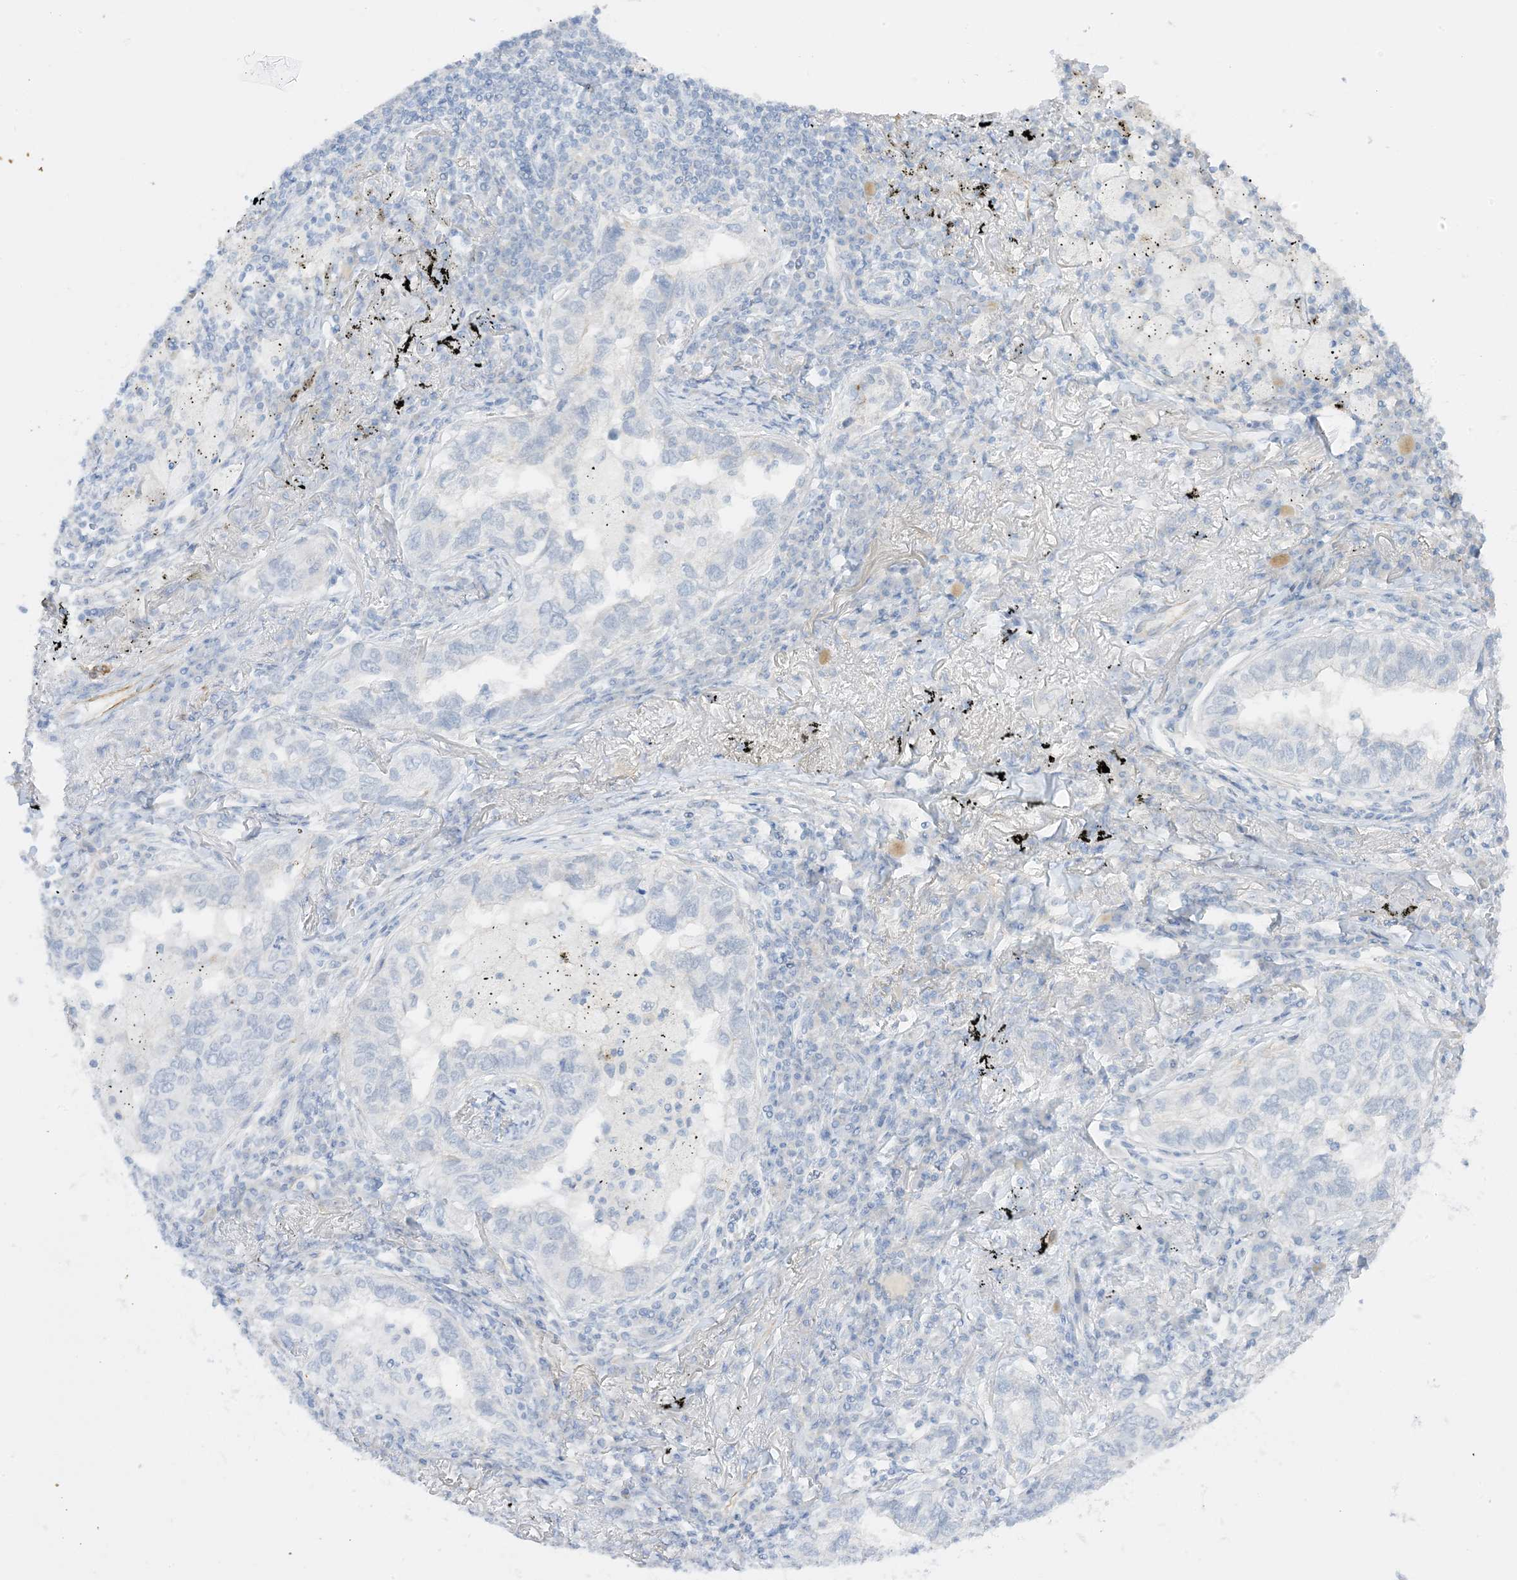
{"staining": {"intensity": "negative", "quantity": "none", "location": "none"}, "tissue": "lung cancer", "cell_type": "Tumor cells", "image_type": "cancer", "snomed": [{"axis": "morphology", "description": "Adenocarcinoma, NOS"}, {"axis": "topography", "description": "Lung"}], "caption": "A micrograph of adenocarcinoma (lung) stained for a protein displays no brown staining in tumor cells.", "gene": "SLC22A13", "patient": {"sex": "male", "age": 65}}